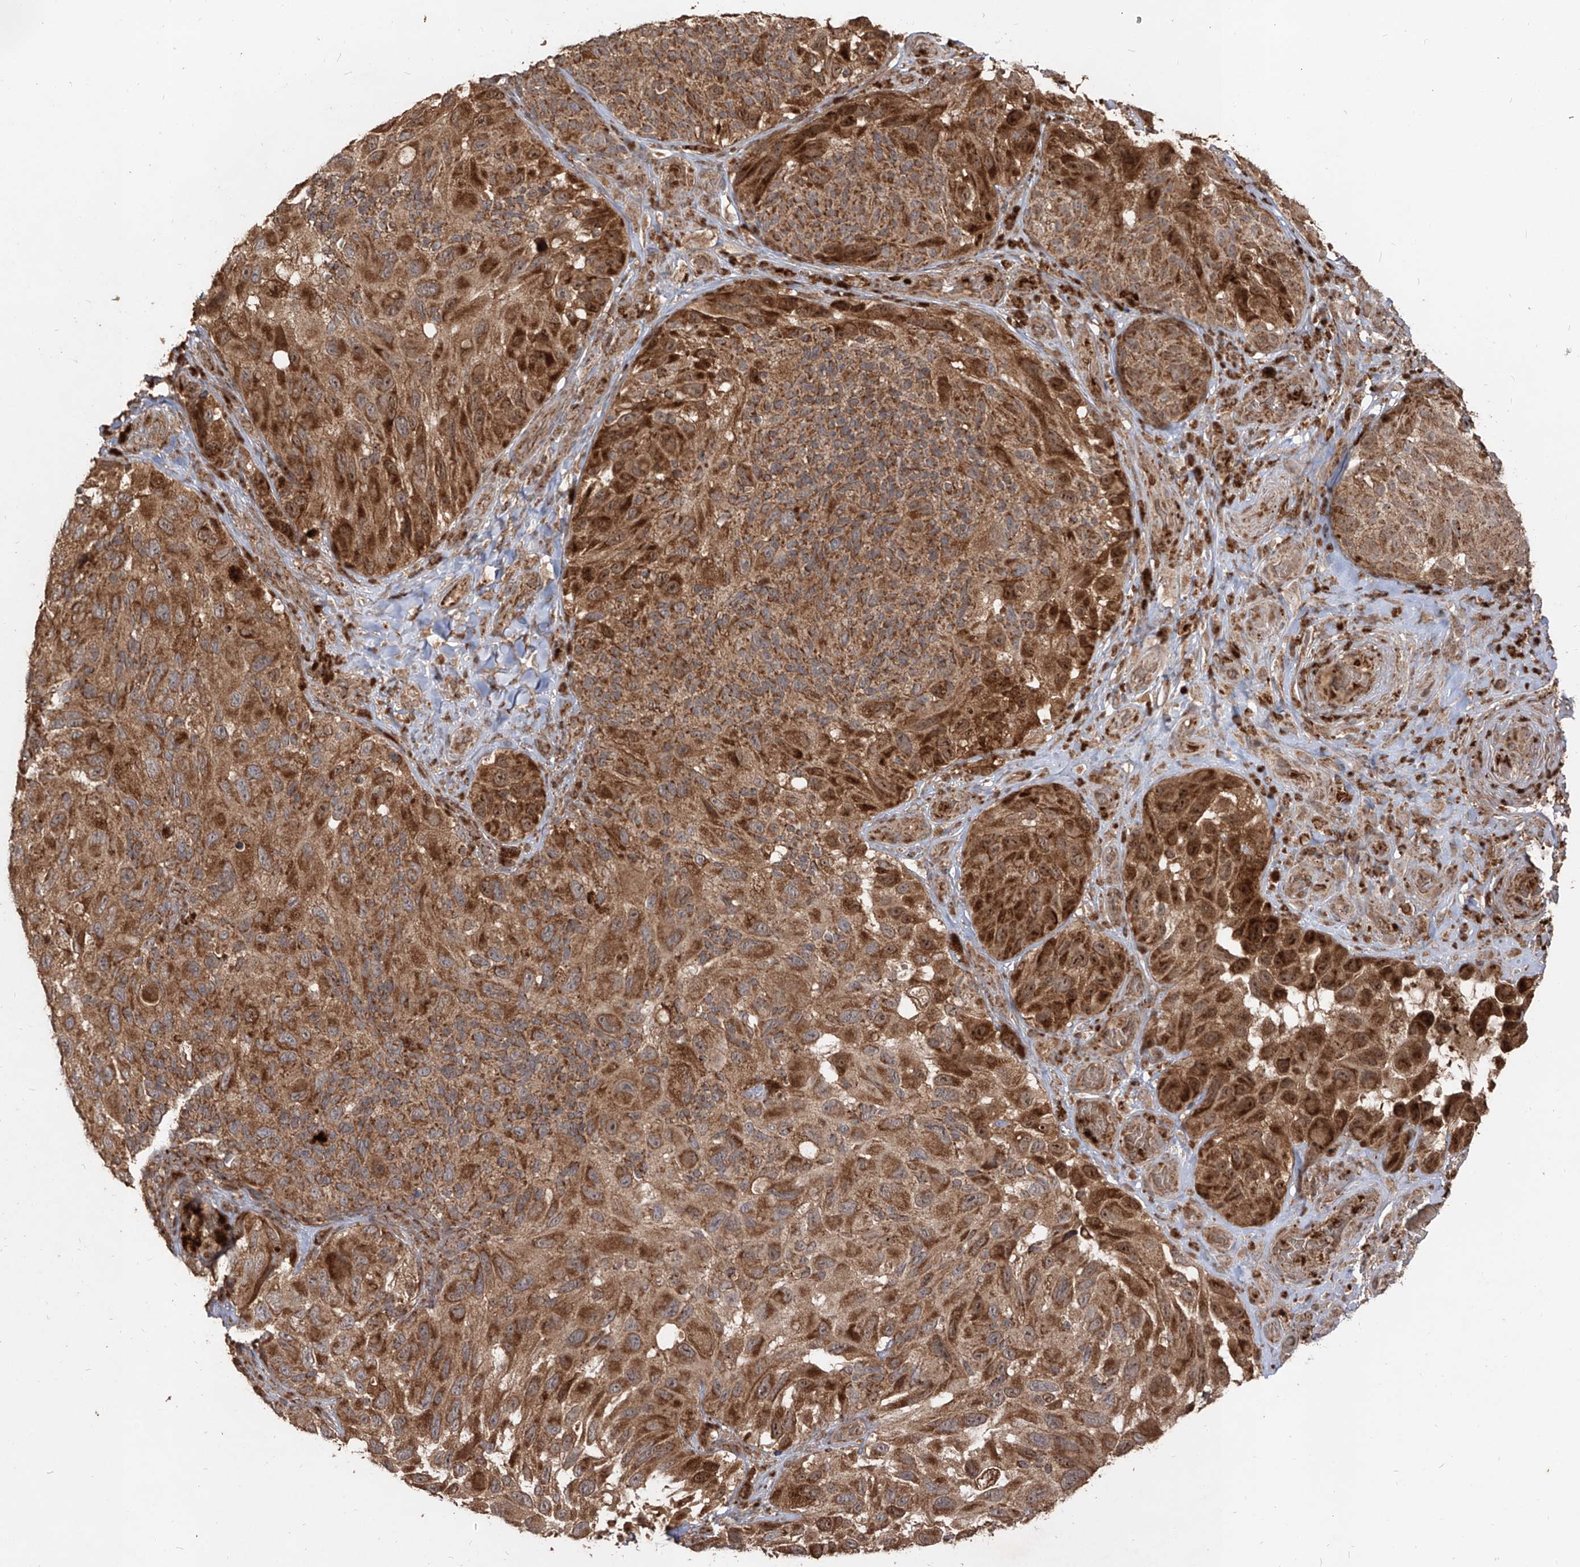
{"staining": {"intensity": "strong", "quantity": ">75%", "location": "cytoplasmic/membranous"}, "tissue": "melanoma", "cell_type": "Tumor cells", "image_type": "cancer", "snomed": [{"axis": "morphology", "description": "Malignant melanoma, NOS"}, {"axis": "topography", "description": "Skin"}], "caption": "Immunohistochemistry (IHC) histopathology image of melanoma stained for a protein (brown), which shows high levels of strong cytoplasmic/membranous staining in approximately >75% of tumor cells.", "gene": "AIM2", "patient": {"sex": "female", "age": 73}}